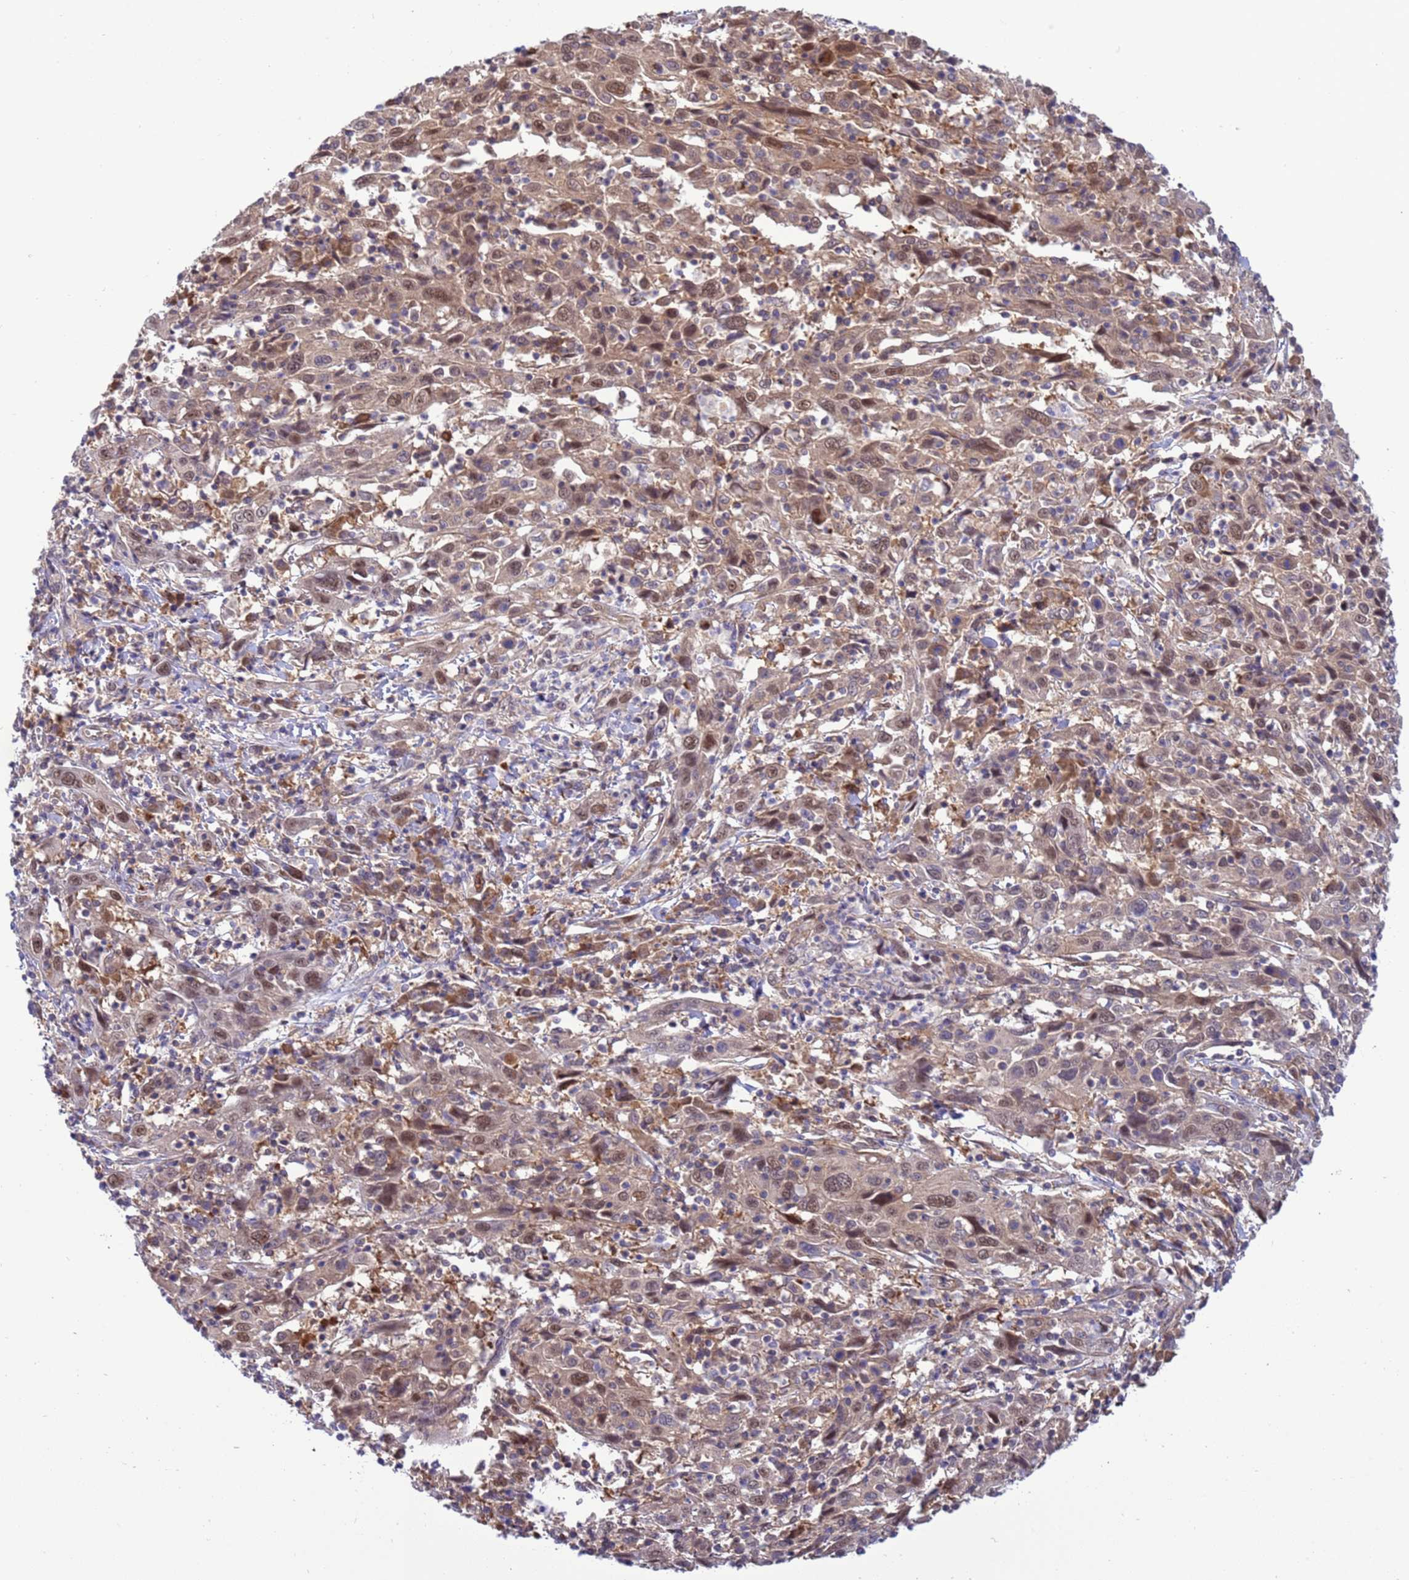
{"staining": {"intensity": "weak", "quantity": ">75%", "location": "nuclear"}, "tissue": "cervical cancer", "cell_type": "Tumor cells", "image_type": "cancer", "snomed": [{"axis": "morphology", "description": "Squamous cell carcinoma, NOS"}, {"axis": "topography", "description": "Cervix"}], "caption": "The image reveals immunohistochemical staining of cervical squamous cell carcinoma. There is weak nuclear positivity is present in about >75% of tumor cells.", "gene": "ZNF461", "patient": {"sex": "female", "age": 46}}